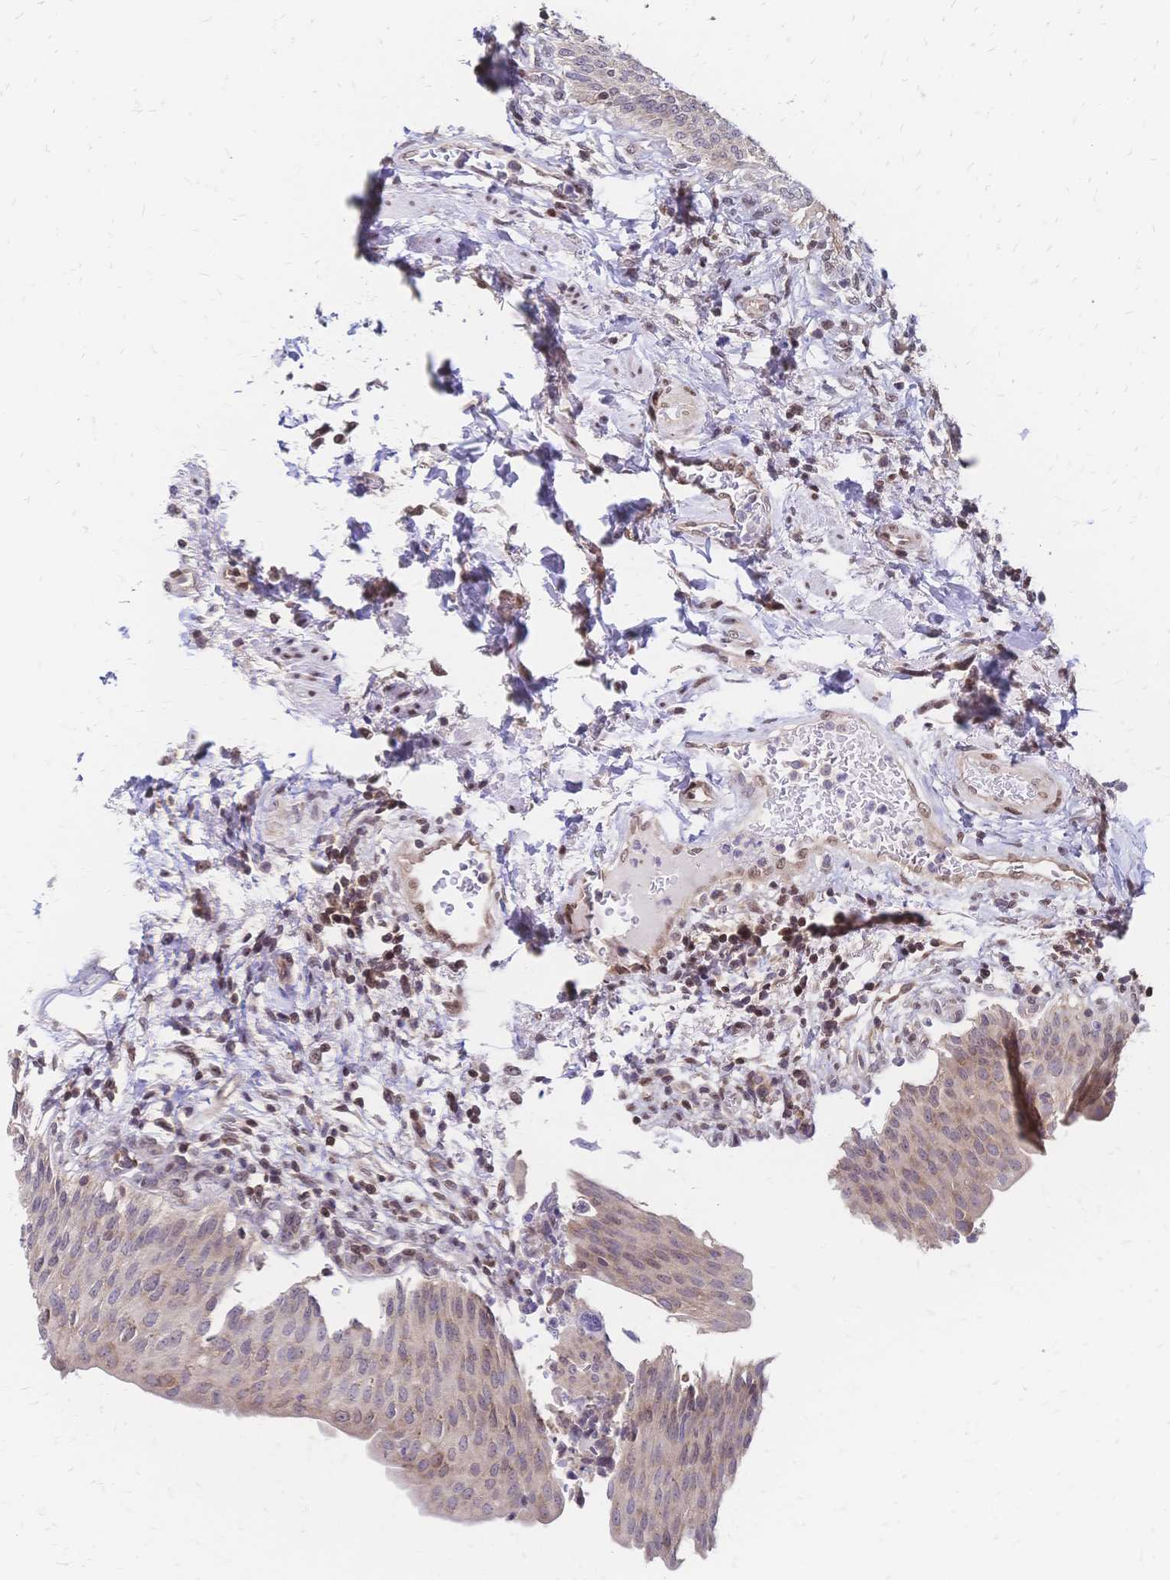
{"staining": {"intensity": "negative", "quantity": "none", "location": "none"}, "tissue": "urinary bladder", "cell_type": "Urothelial cells", "image_type": "normal", "snomed": [{"axis": "morphology", "description": "Normal tissue, NOS"}, {"axis": "topography", "description": "Urinary bladder"}, {"axis": "topography", "description": "Peripheral nerve tissue"}], "caption": "IHC of benign human urinary bladder exhibits no staining in urothelial cells. (Stains: DAB (3,3'-diaminobenzidine) immunohistochemistry (IHC) with hematoxylin counter stain, Microscopy: brightfield microscopy at high magnification).", "gene": "CBX7", "patient": {"sex": "female", "age": 60}}